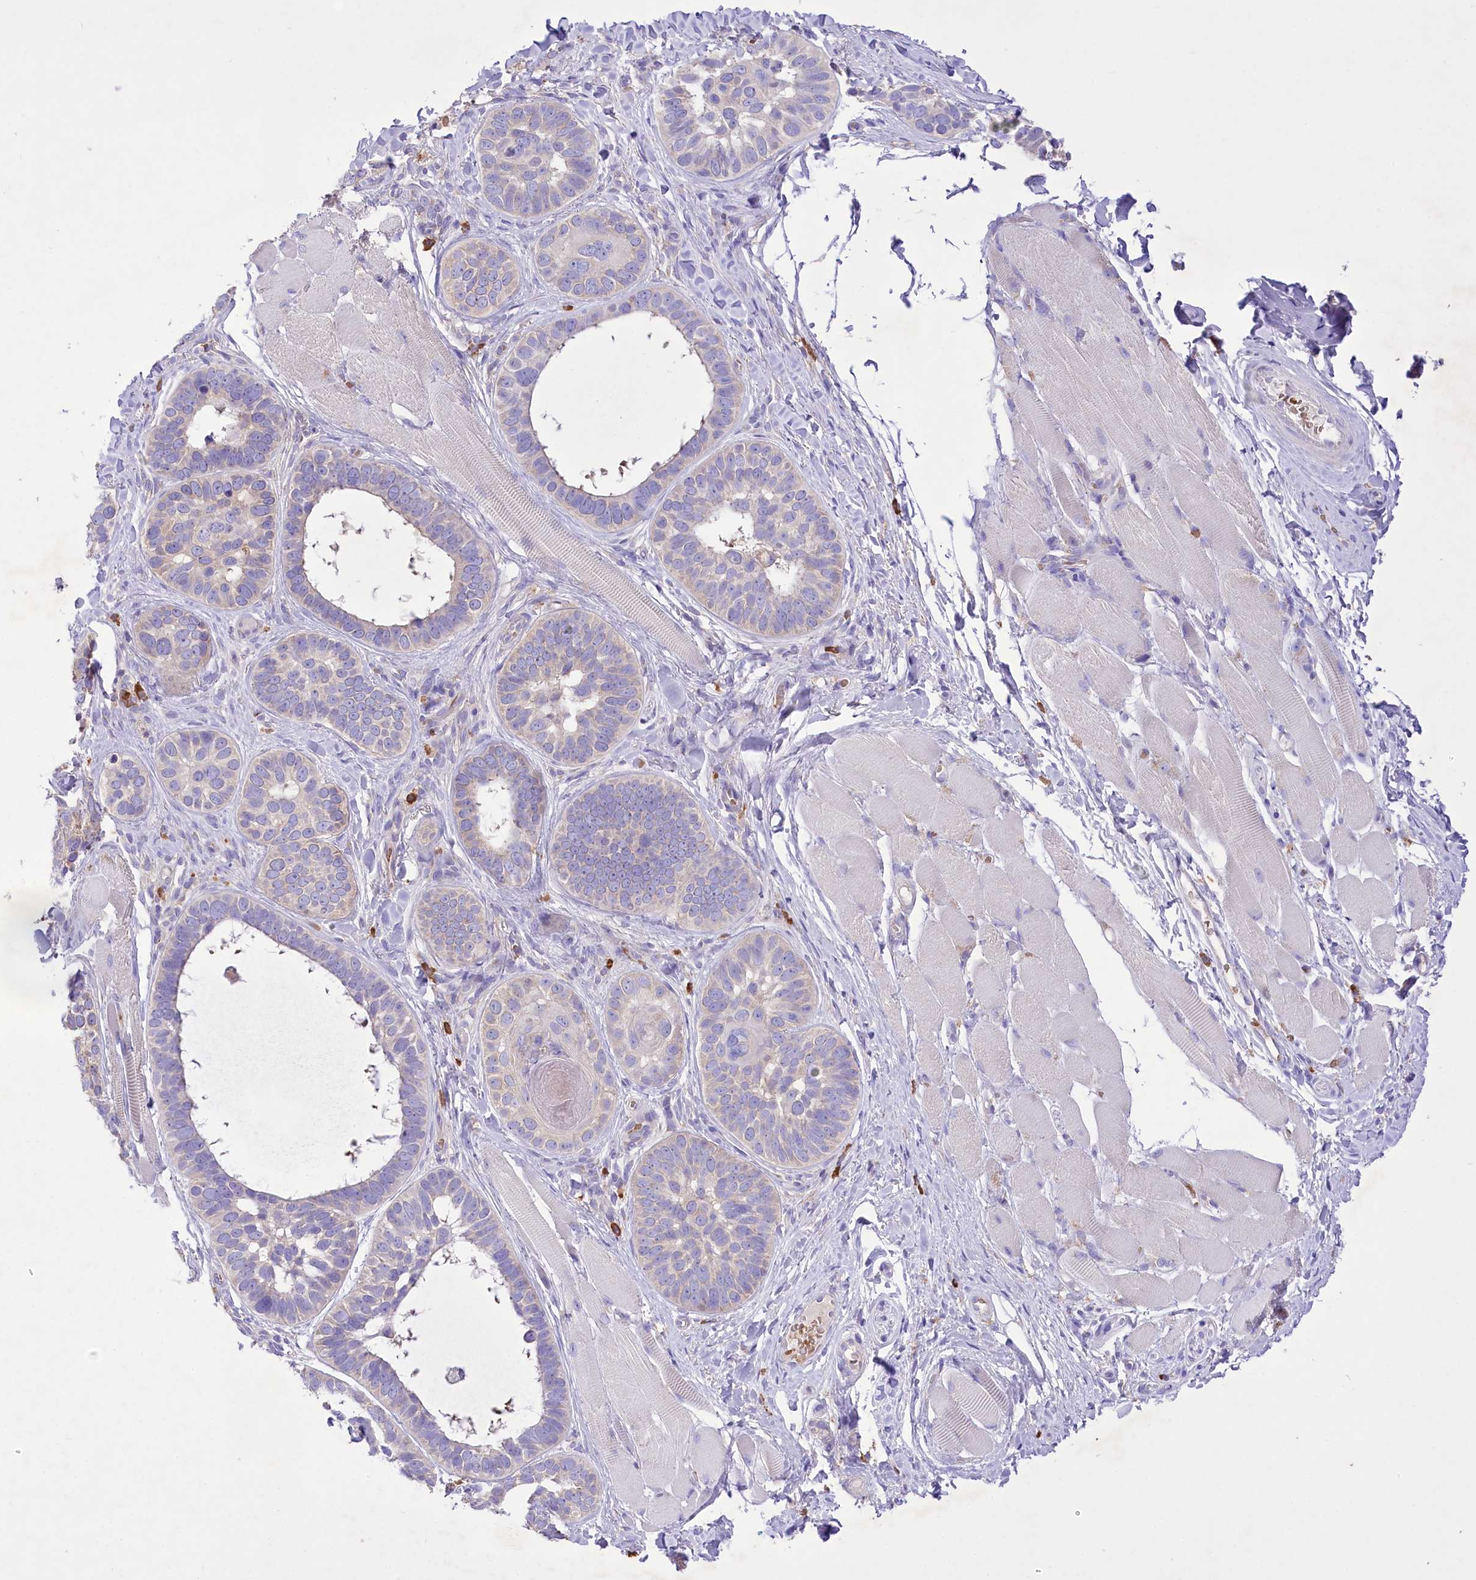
{"staining": {"intensity": "weak", "quantity": "<25%", "location": "cytoplasmic/membranous"}, "tissue": "skin cancer", "cell_type": "Tumor cells", "image_type": "cancer", "snomed": [{"axis": "morphology", "description": "Basal cell carcinoma"}, {"axis": "topography", "description": "Skin"}], "caption": "Immunohistochemistry (IHC) image of human skin cancer (basal cell carcinoma) stained for a protein (brown), which shows no expression in tumor cells. (Brightfield microscopy of DAB IHC at high magnification).", "gene": "PRSS53", "patient": {"sex": "male", "age": 62}}